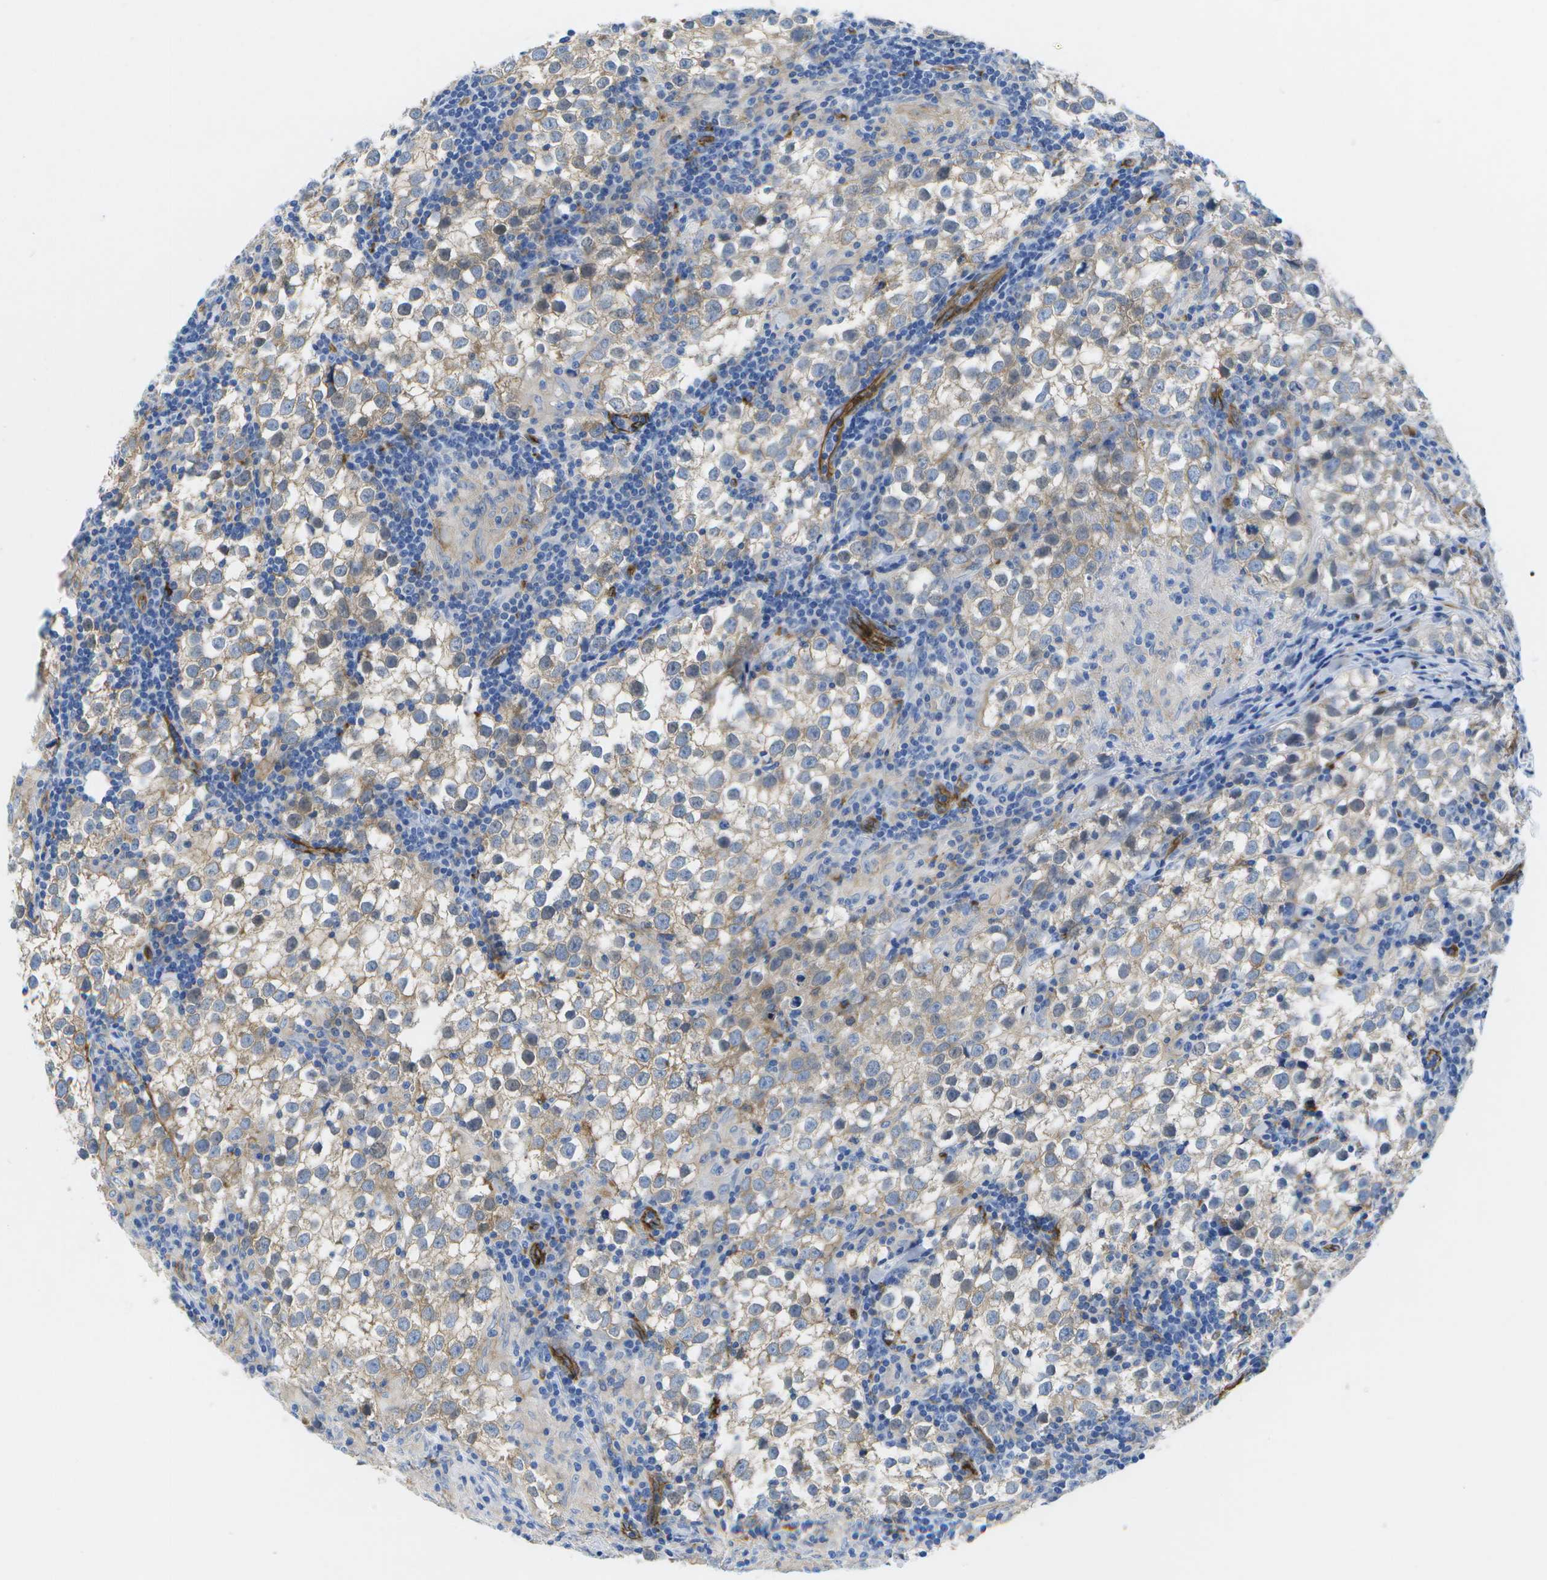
{"staining": {"intensity": "weak", "quantity": "25%-75%", "location": "cytoplasmic/membranous"}, "tissue": "testis cancer", "cell_type": "Tumor cells", "image_type": "cancer", "snomed": [{"axis": "morphology", "description": "Seminoma, NOS"}, {"axis": "morphology", "description": "Carcinoma, Embryonal, NOS"}, {"axis": "topography", "description": "Testis"}], "caption": "A low amount of weak cytoplasmic/membranous positivity is seen in approximately 25%-75% of tumor cells in testis cancer (embryonal carcinoma) tissue.", "gene": "DYSF", "patient": {"sex": "male", "age": 36}}